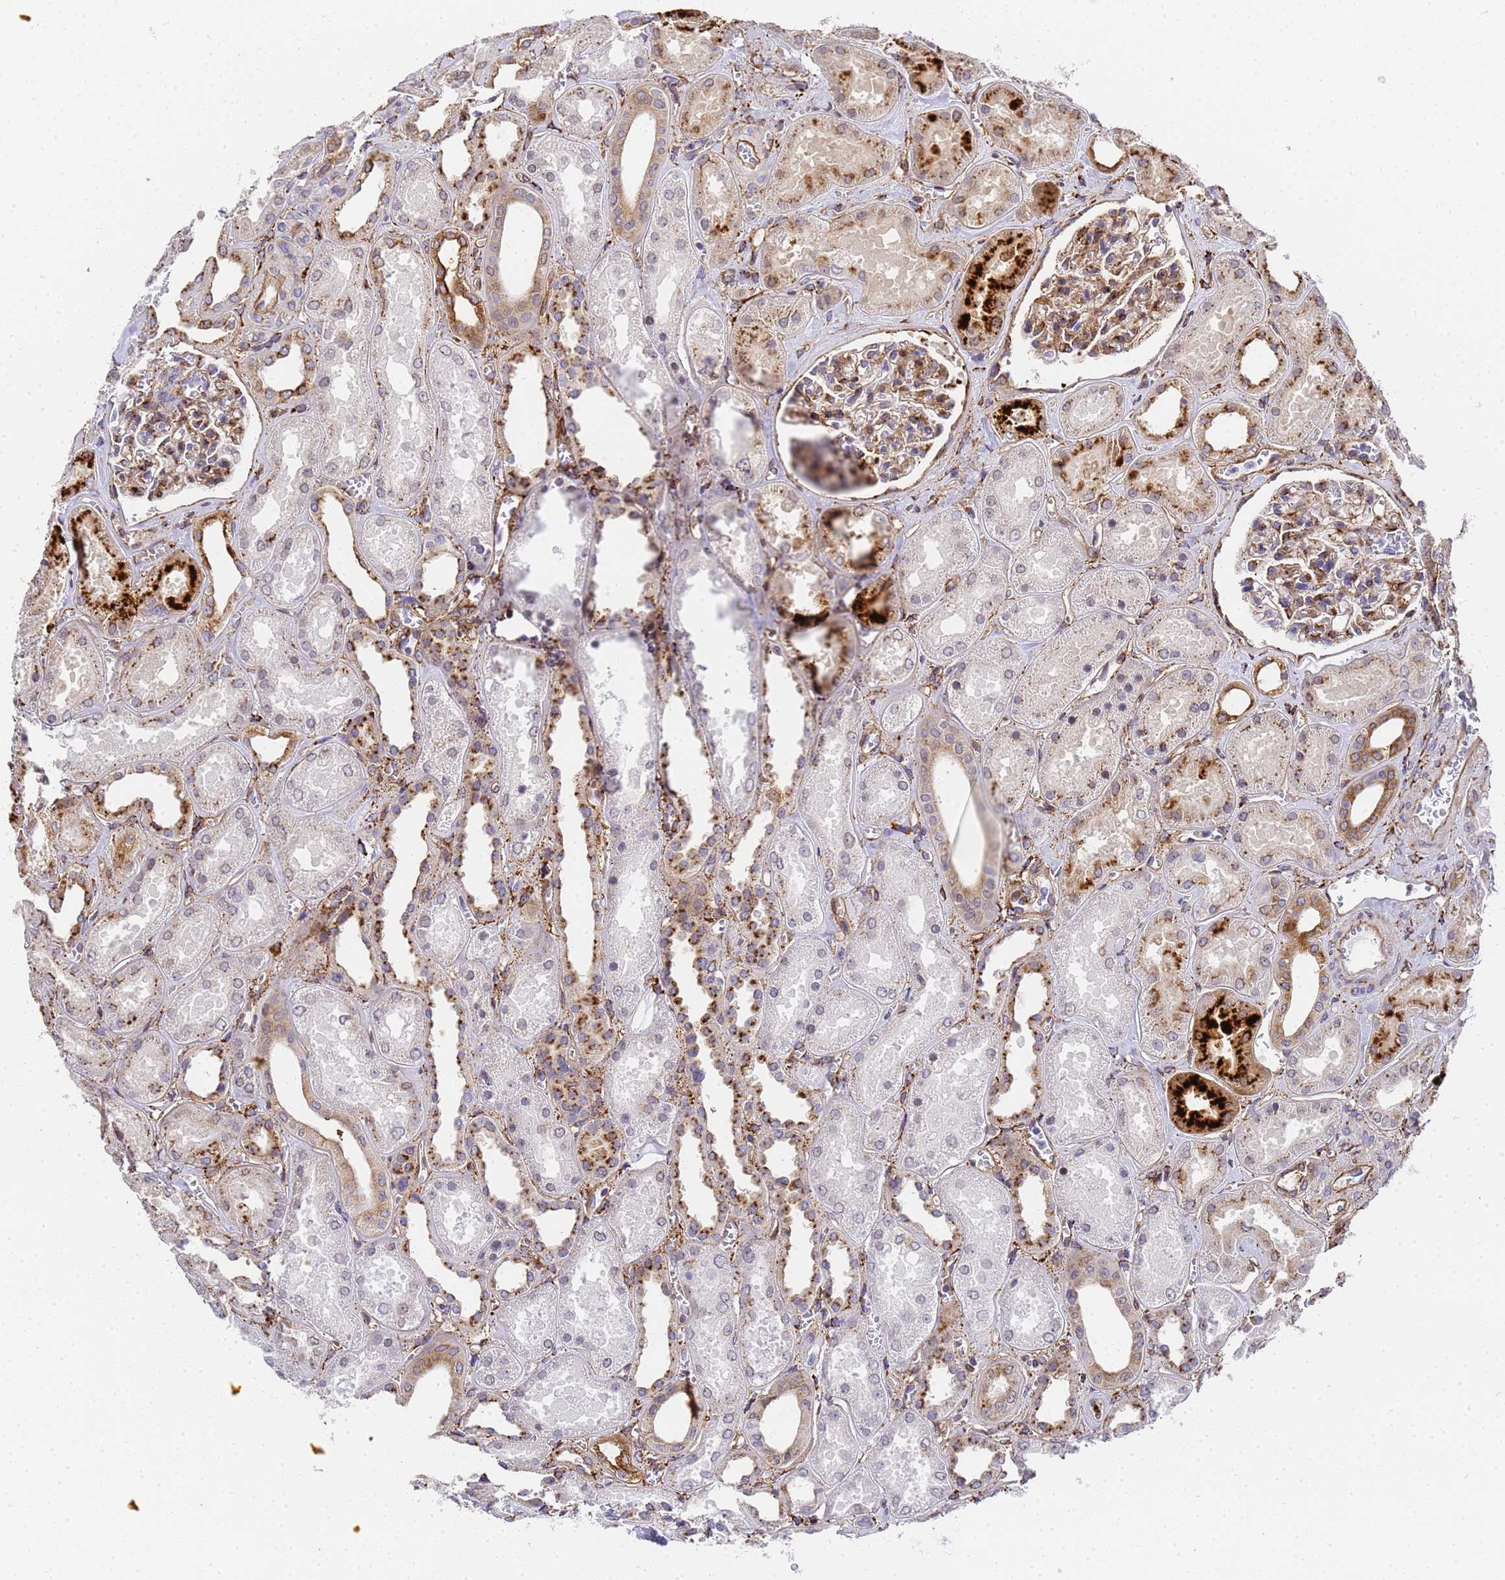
{"staining": {"intensity": "moderate", "quantity": "25%-75%", "location": "cytoplasmic/membranous"}, "tissue": "kidney", "cell_type": "Cells in glomeruli", "image_type": "normal", "snomed": [{"axis": "morphology", "description": "Normal tissue, NOS"}, {"axis": "morphology", "description": "Adenocarcinoma, NOS"}, {"axis": "topography", "description": "Kidney"}], "caption": "Kidney stained with immunohistochemistry exhibits moderate cytoplasmic/membranous positivity in about 25%-75% of cells in glomeruli.", "gene": "IGFBP7", "patient": {"sex": "female", "age": 68}}